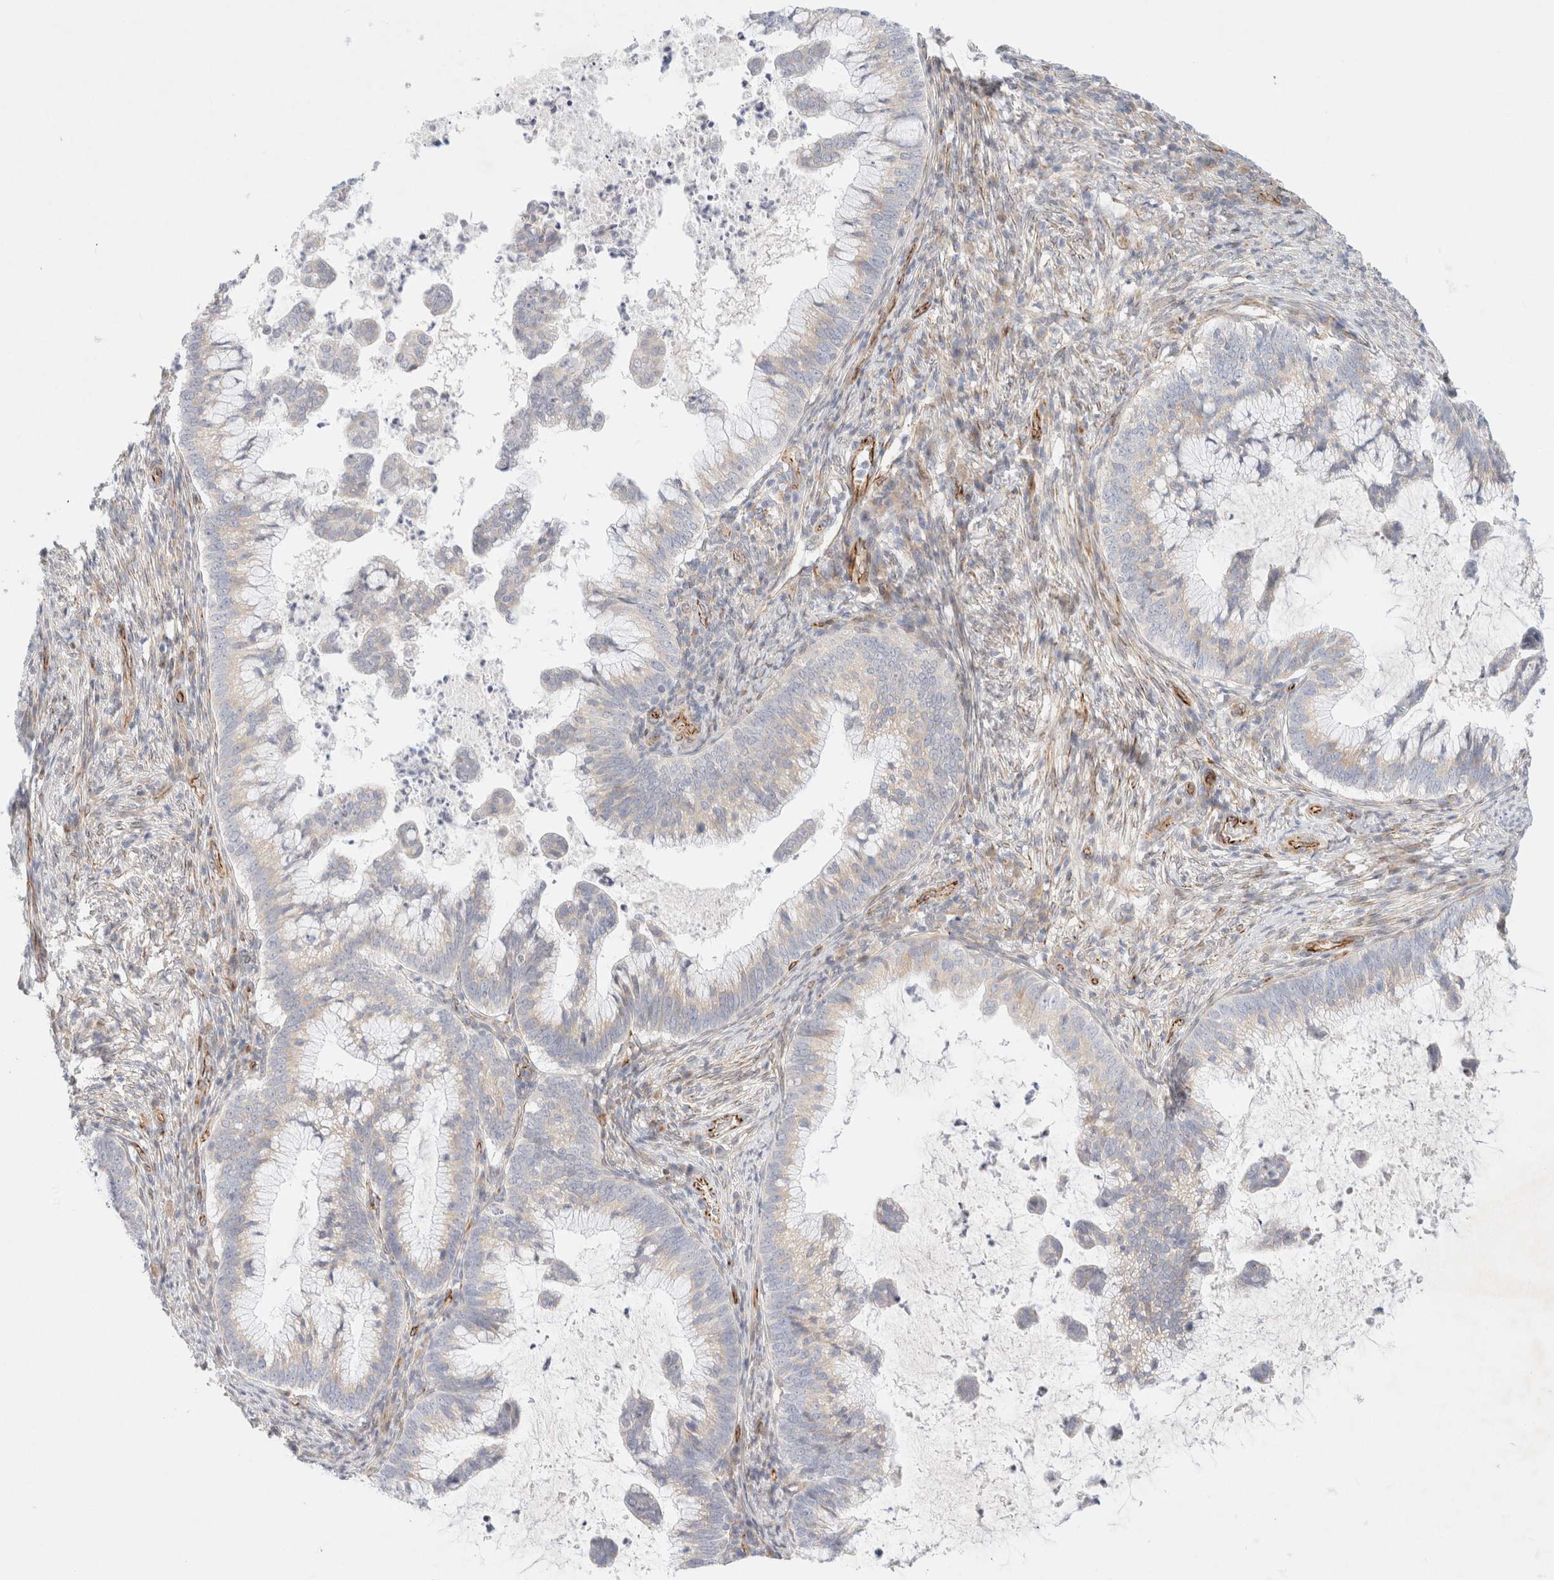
{"staining": {"intensity": "negative", "quantity": "none", "location": "none"}, "tissue": "cervical cancer", "cell_type": "Tumor cells", "image_type": "cancer", "snomed": [{"axis": "morphology", "description": "Adenocarcinoma, NOS"}, {"axis": "topography", "description": "Cervix"}], "caption": "IHC image of human cervical cancer stained for a protein (brown), which demonstrates no staining in tumor cells.", "gene": "SLC25A48", "patient": {"sex": "female", "age": 36}}